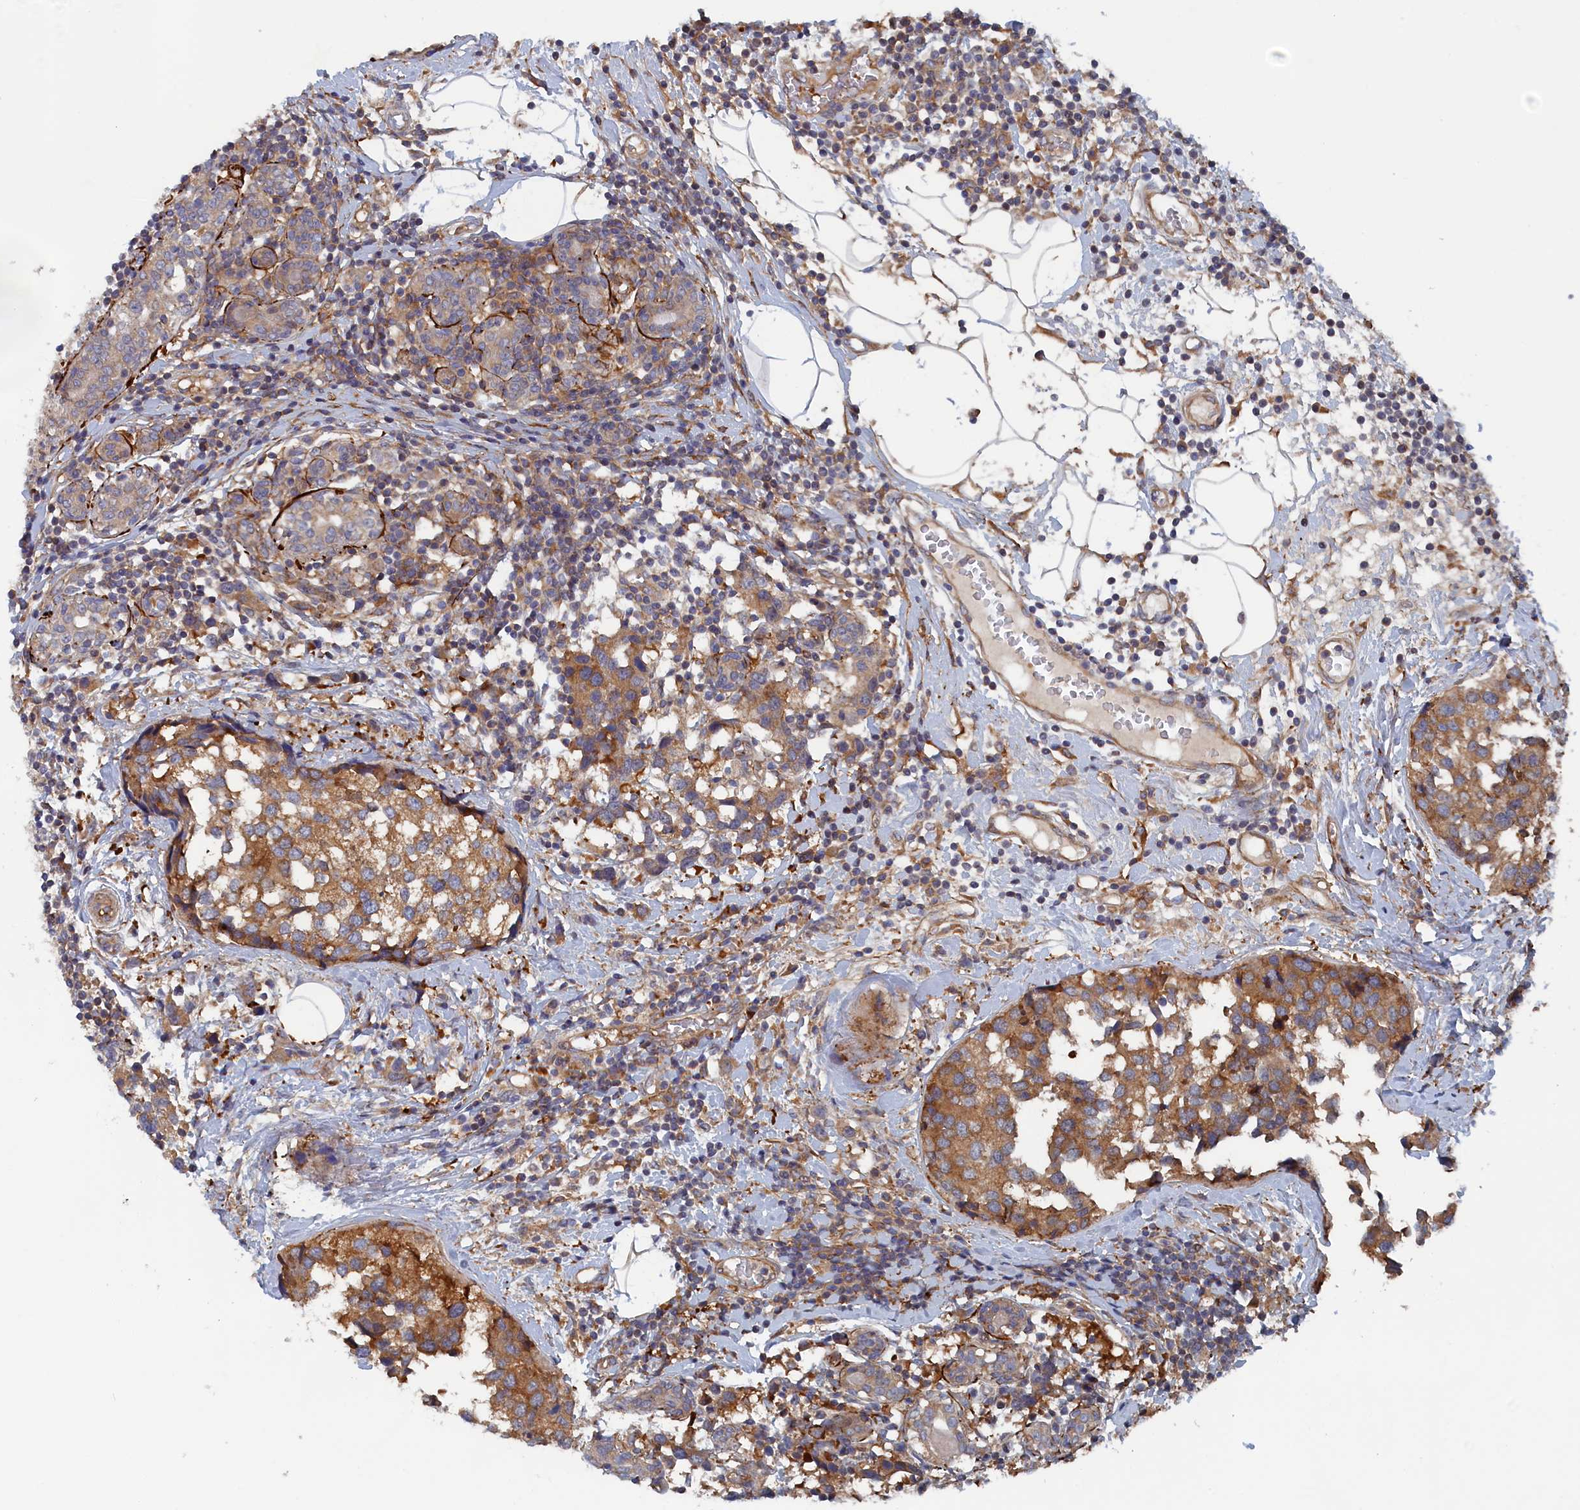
{"staining": {"intensity": "moderate", "quantity": ">75%", "location": "cytoplasmic/membranous"}, "tissue": "breast cancer", "cell_type": "Tumor cells", "image_type": "cancer", "snomed": [{"axis": "morphology", "description": "Lobular carcinoma"}, {"axis": "topography", "description": "Breast"}], "caption": "This micrograph reveals IHC staining of human breast cancer, with medium moderate cytoplasmic/membranous positivity in approximately >75% of tumor cells.", "gene": "TMEM196", "patient": {"sex": "female", "age": 59}}